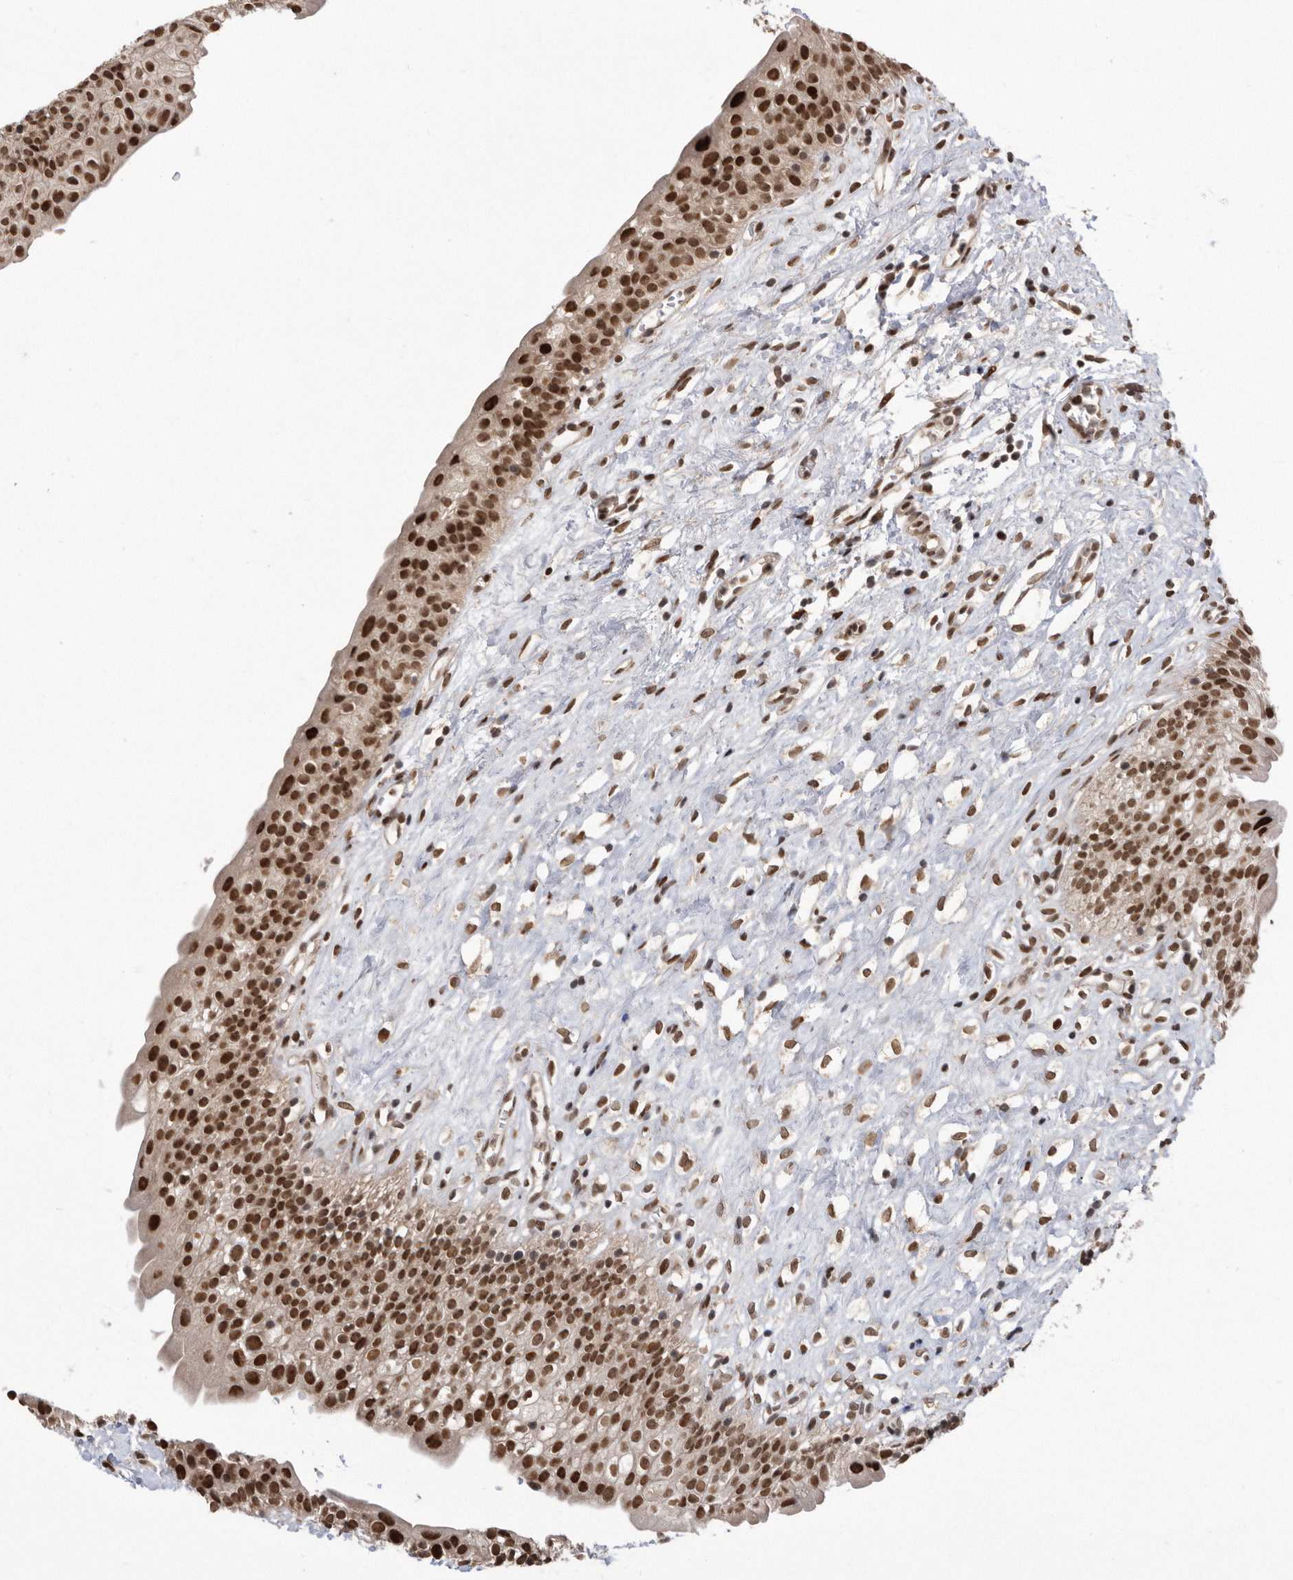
{"staining": {"intensity": "strong", "quantity": ">75%", "location": "nuclear"}, "tissue": "urinary bladder", "cell_type": "Urothelial cells", "image_type": "normal", "snomed": [{"axis": "morphology", "description": "Normal tissue, NOS"}, {"axis": "topography", "description": "Urinary bladder"}], "caption": "High-power microscopy captured an IHC image of normal urinary bladder, revealing strong nuclear staining in about >75% of urothelial cells. The staining was performed using DAB to visualize the protein expression in brown, while the nuclei were stained in blue with hematoxylin (Magnification: 20x).", "gene": "TDRD3", "patient": {"sex": "male", "age": 51}}